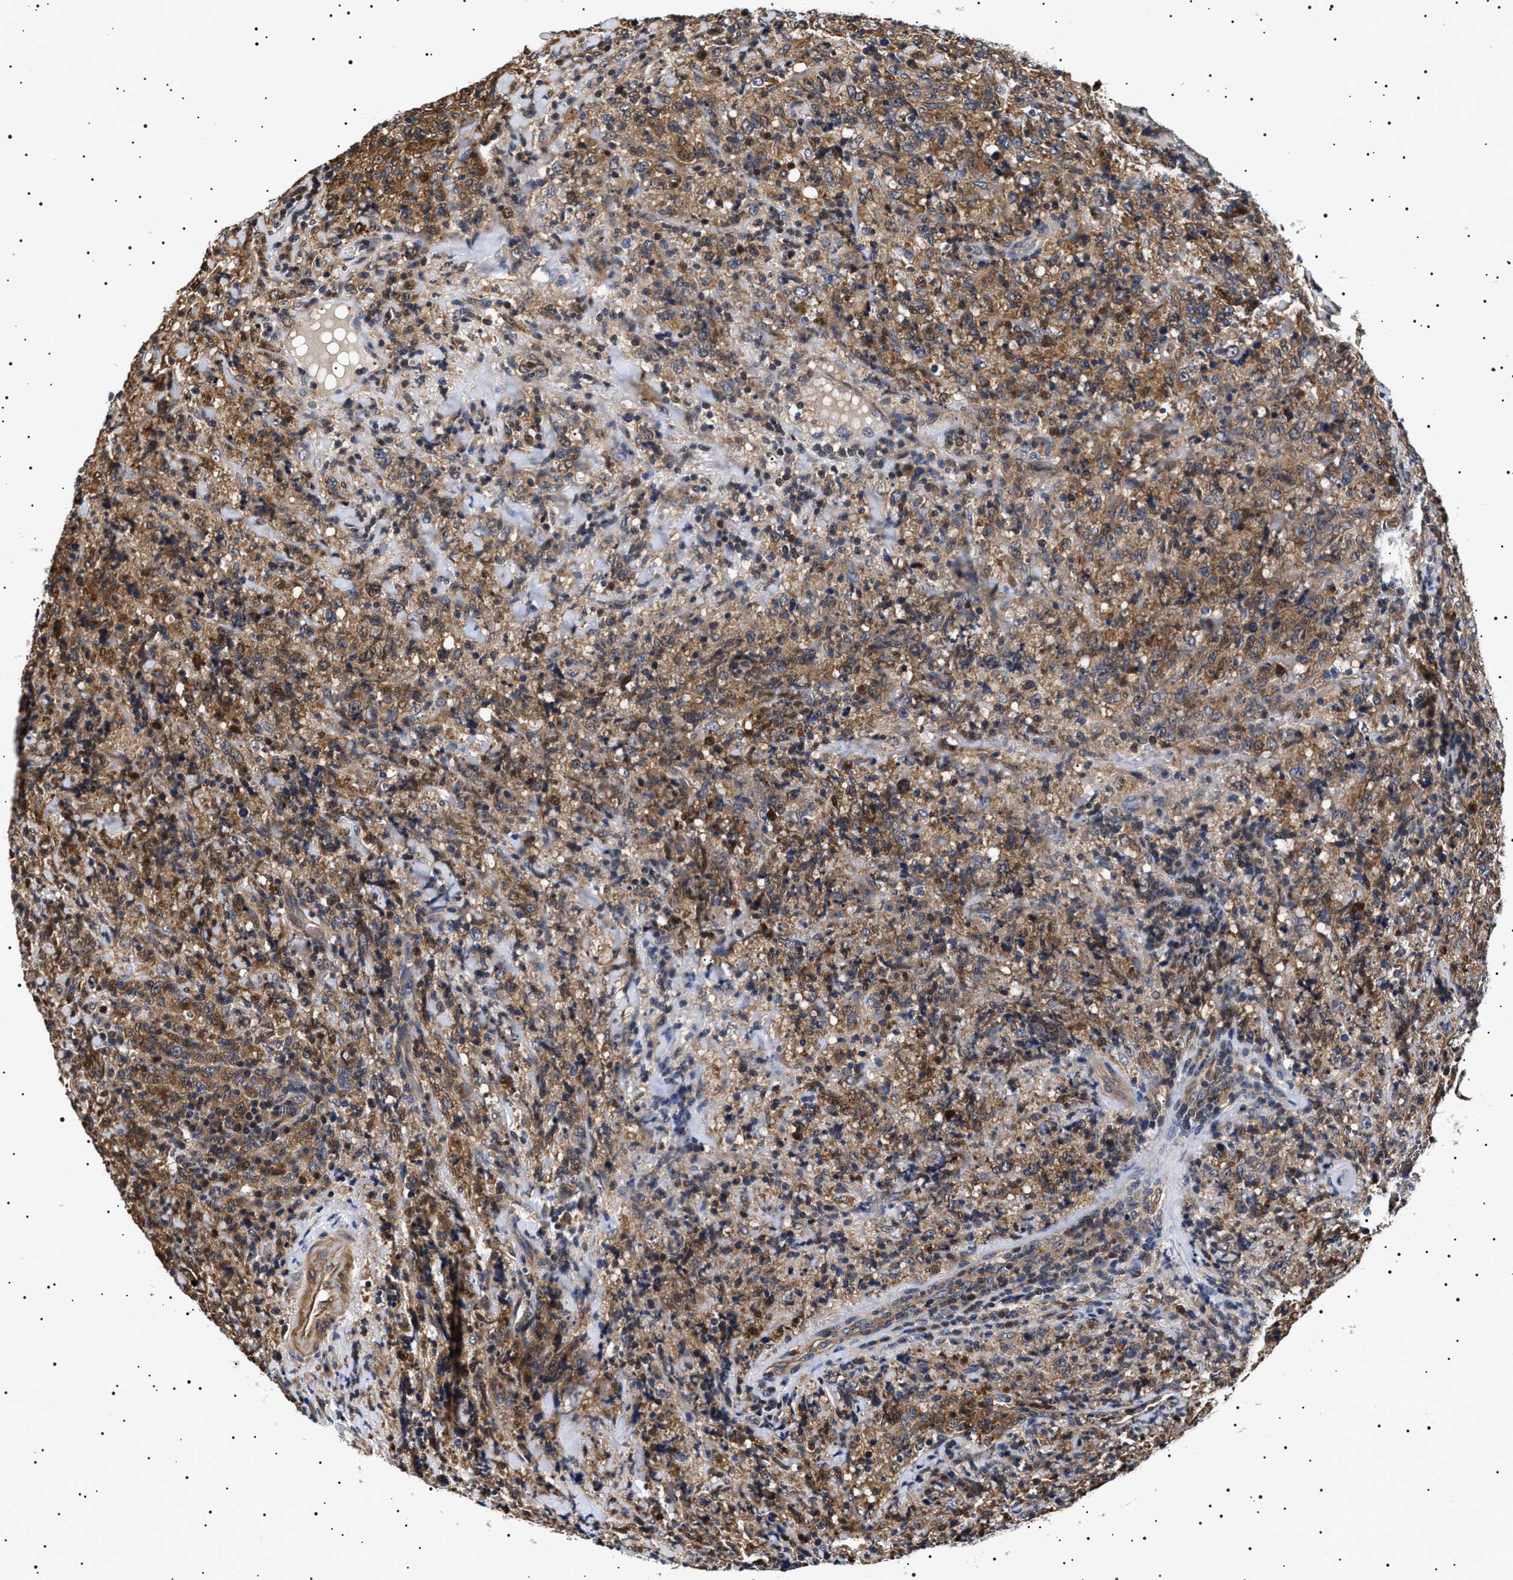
{"staining": {"intensity": "moderate", "quantity": ">75%", "location": "cytoplasmic/membranous,nuclear"}, "tissue": "lymphoma", "cell_type": "Tumor cells", "image_type": "cancer", "snomed": [{"axis": "morphology", "description": "Malignant lymphoma, non-Hodgkin's type, High grade"}, {"axis": "topography", "description": "Tonsil"}], "caption": "Brown immunohistochemical staining in high-grade malignant lymphoma, non-Hodgkin's type displays moderate cytoplasmic/membranous and nuclear staining in approximately >75% of tumor cells.", "gene": "SLC4A7", "patient": {"sex": "female", "age": 36}}